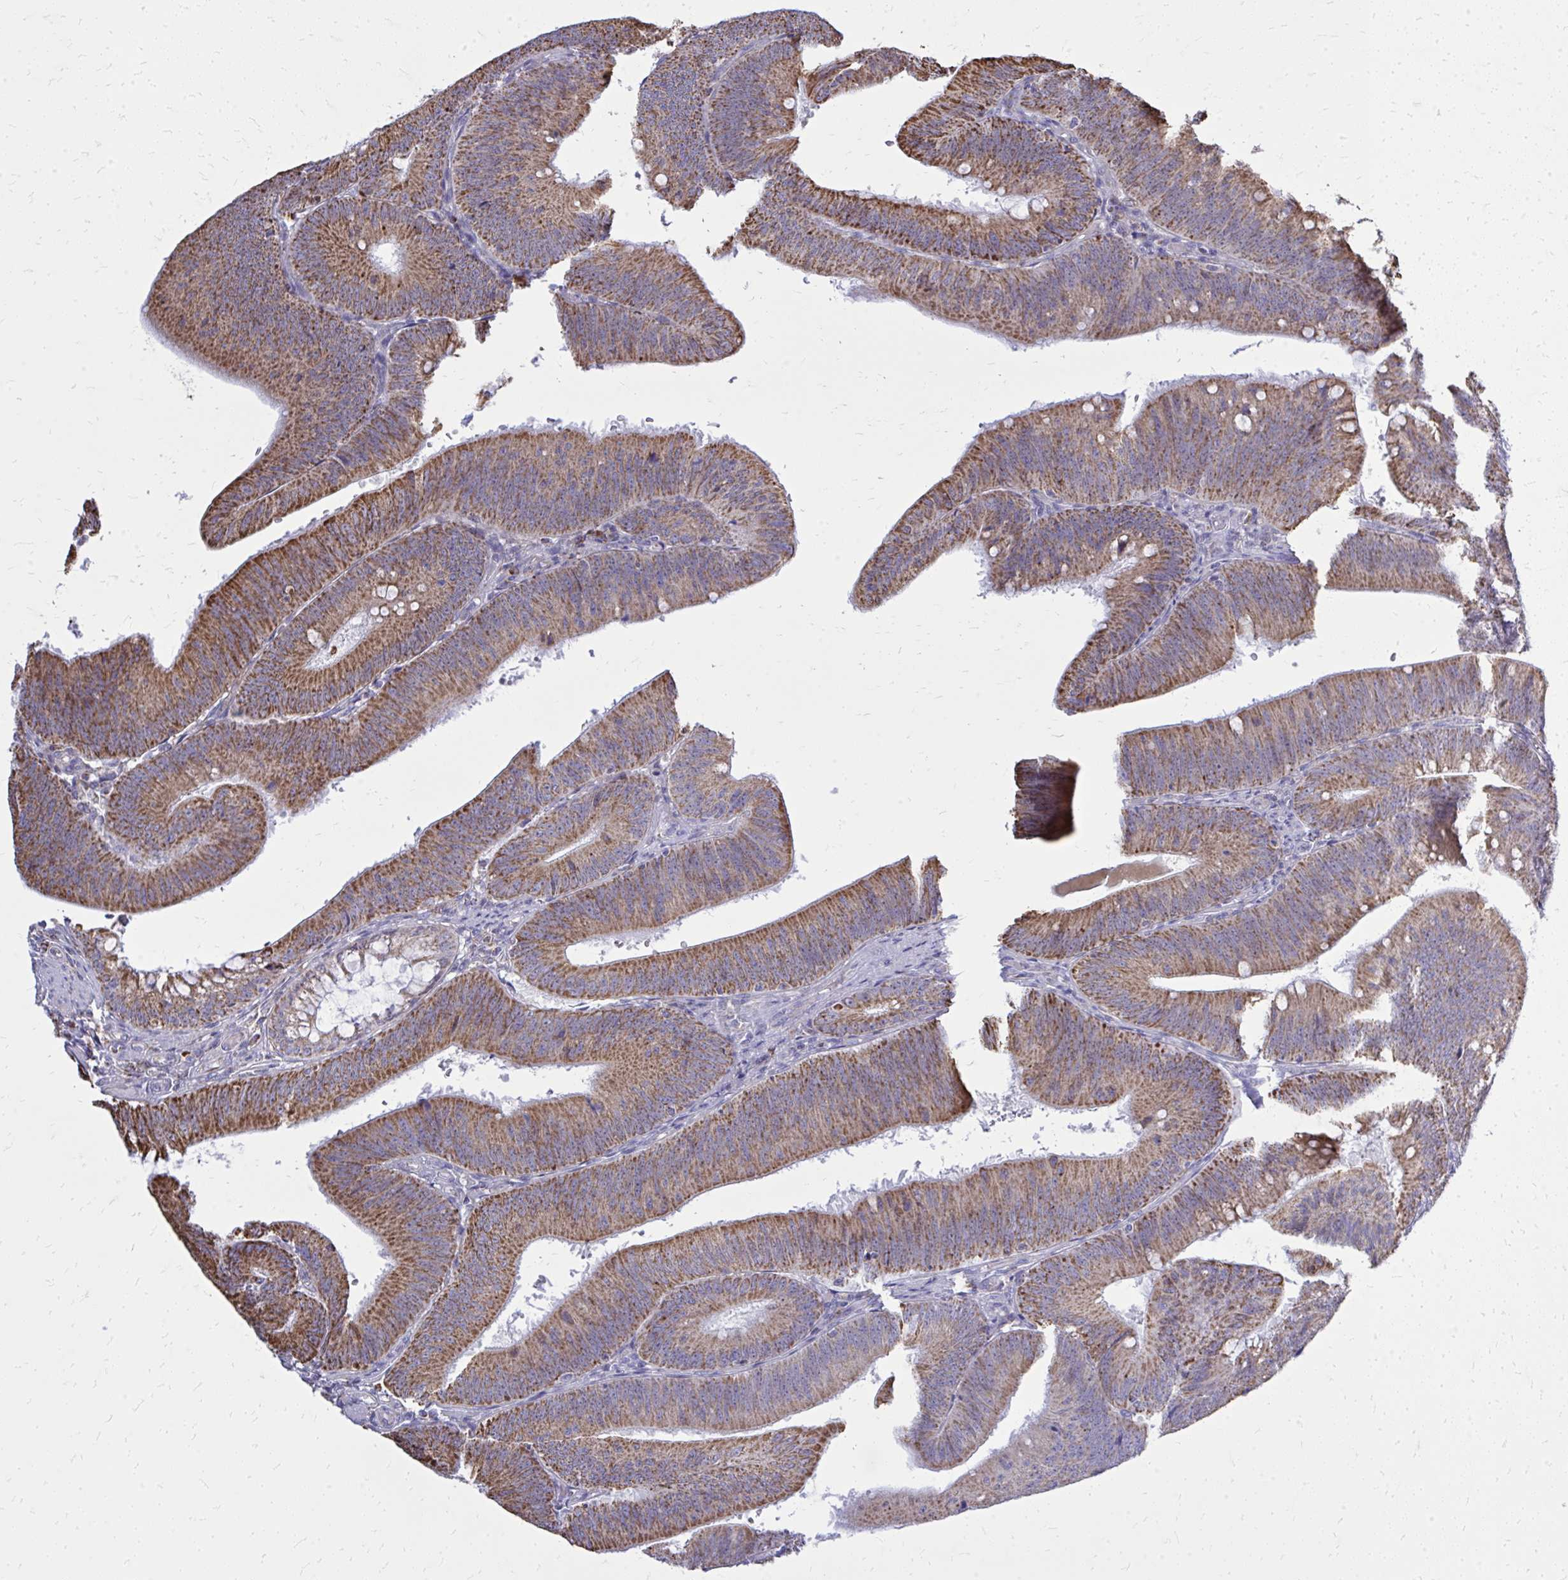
{"staining": {"intensity": "moderate", "quantity": ">75%", "location": "cytoplasmic/membranous"}, "tissue": "colorectal cancer", "cell_type": "Tumor cells", "image_type": "cancer", "snomed": [{"axis": "morphology", "description": "Adenocarcinoma, NOS"}, {"axis": "topography", "description": "Colon"}], "caption": "Colorectal adenocarcinoma stained for a protein (brown) shows moderate cytoplasmic/membranous positive expression in about >75% of tumor cells.", "gene": "ZNF362", "patient": {"sex": "male", "age": 84}}